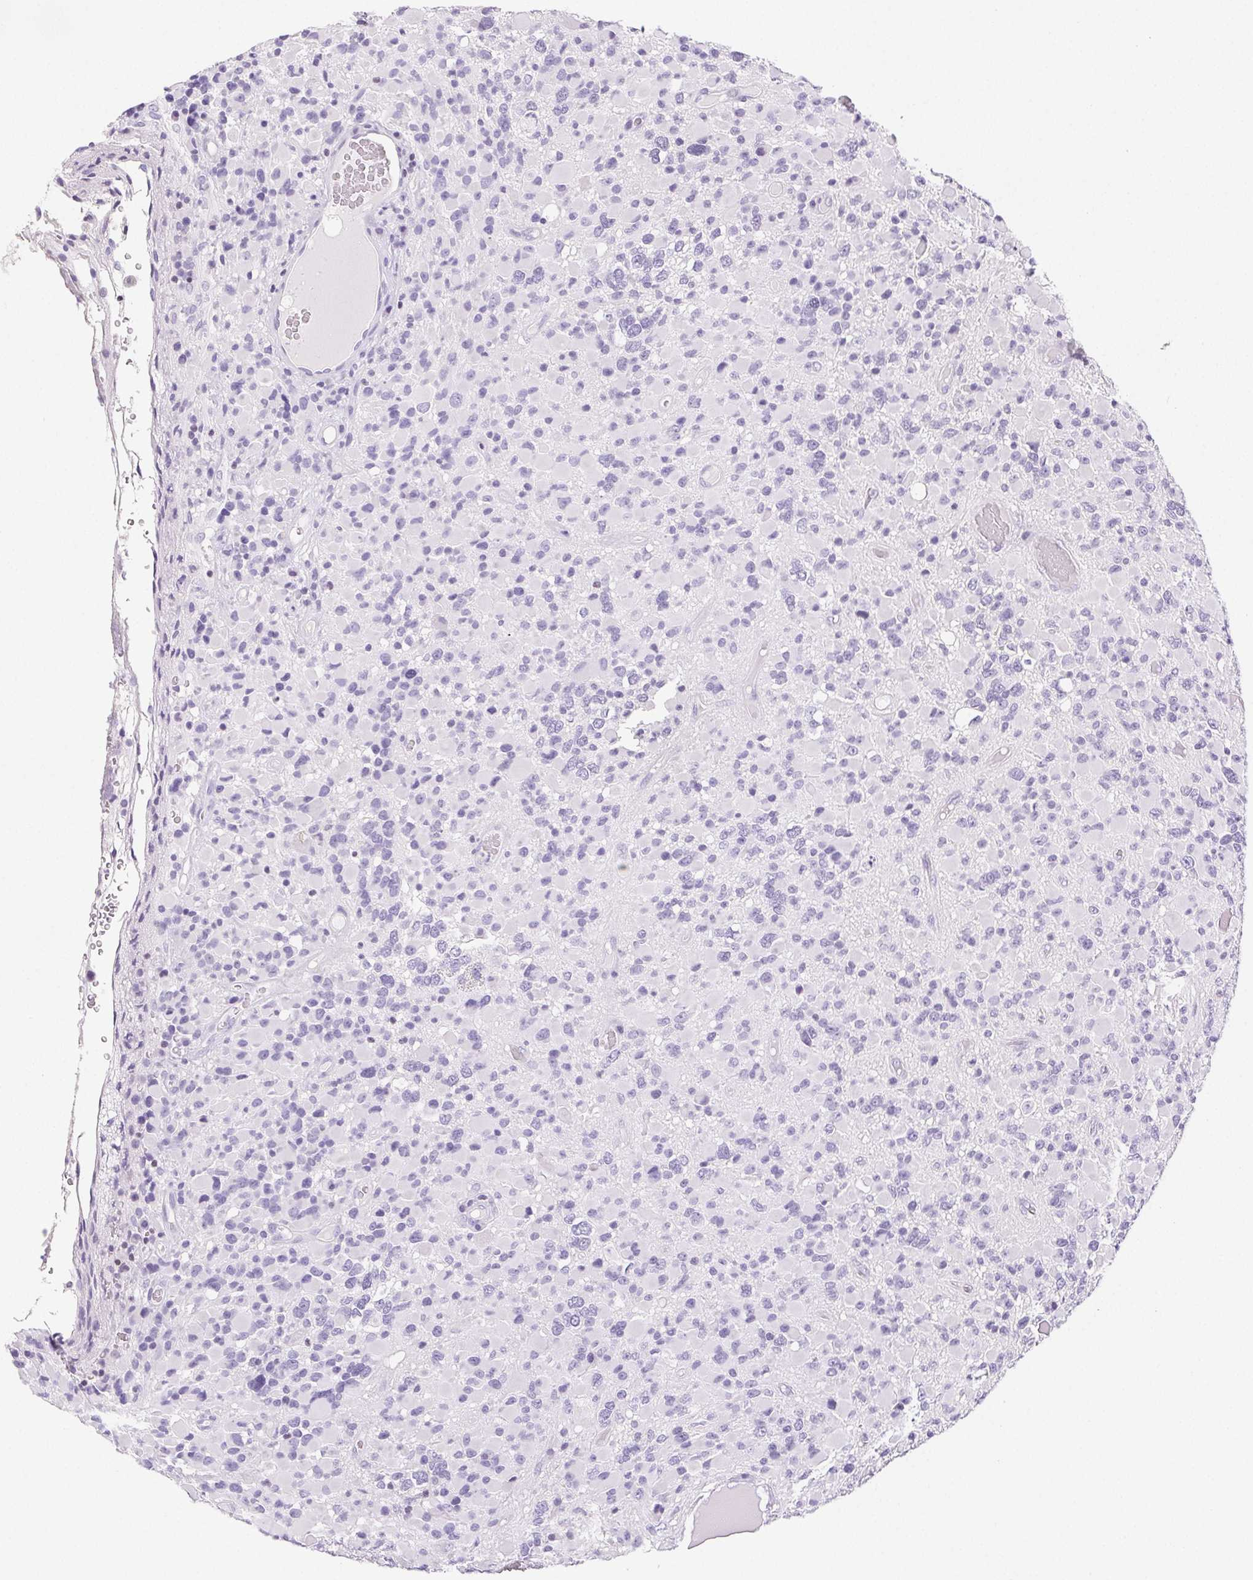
{"staining": {"intensity": "negative", "quantity": "none", "location": "none"}, "tissue": "glioma", "cell_type": "Tumor cells", "image_type": "cancer", "snomed": [{"axis": "morphology", "description": "Glioma, malignant, High grade"}, {"axis": "topography", "description": "Brain"}], "caption": "This is an IHC micrograph of glioma. There is no expression in tumor cells.", "gene": "BEND2", "patient": {"sex": "female", "age": 40}}